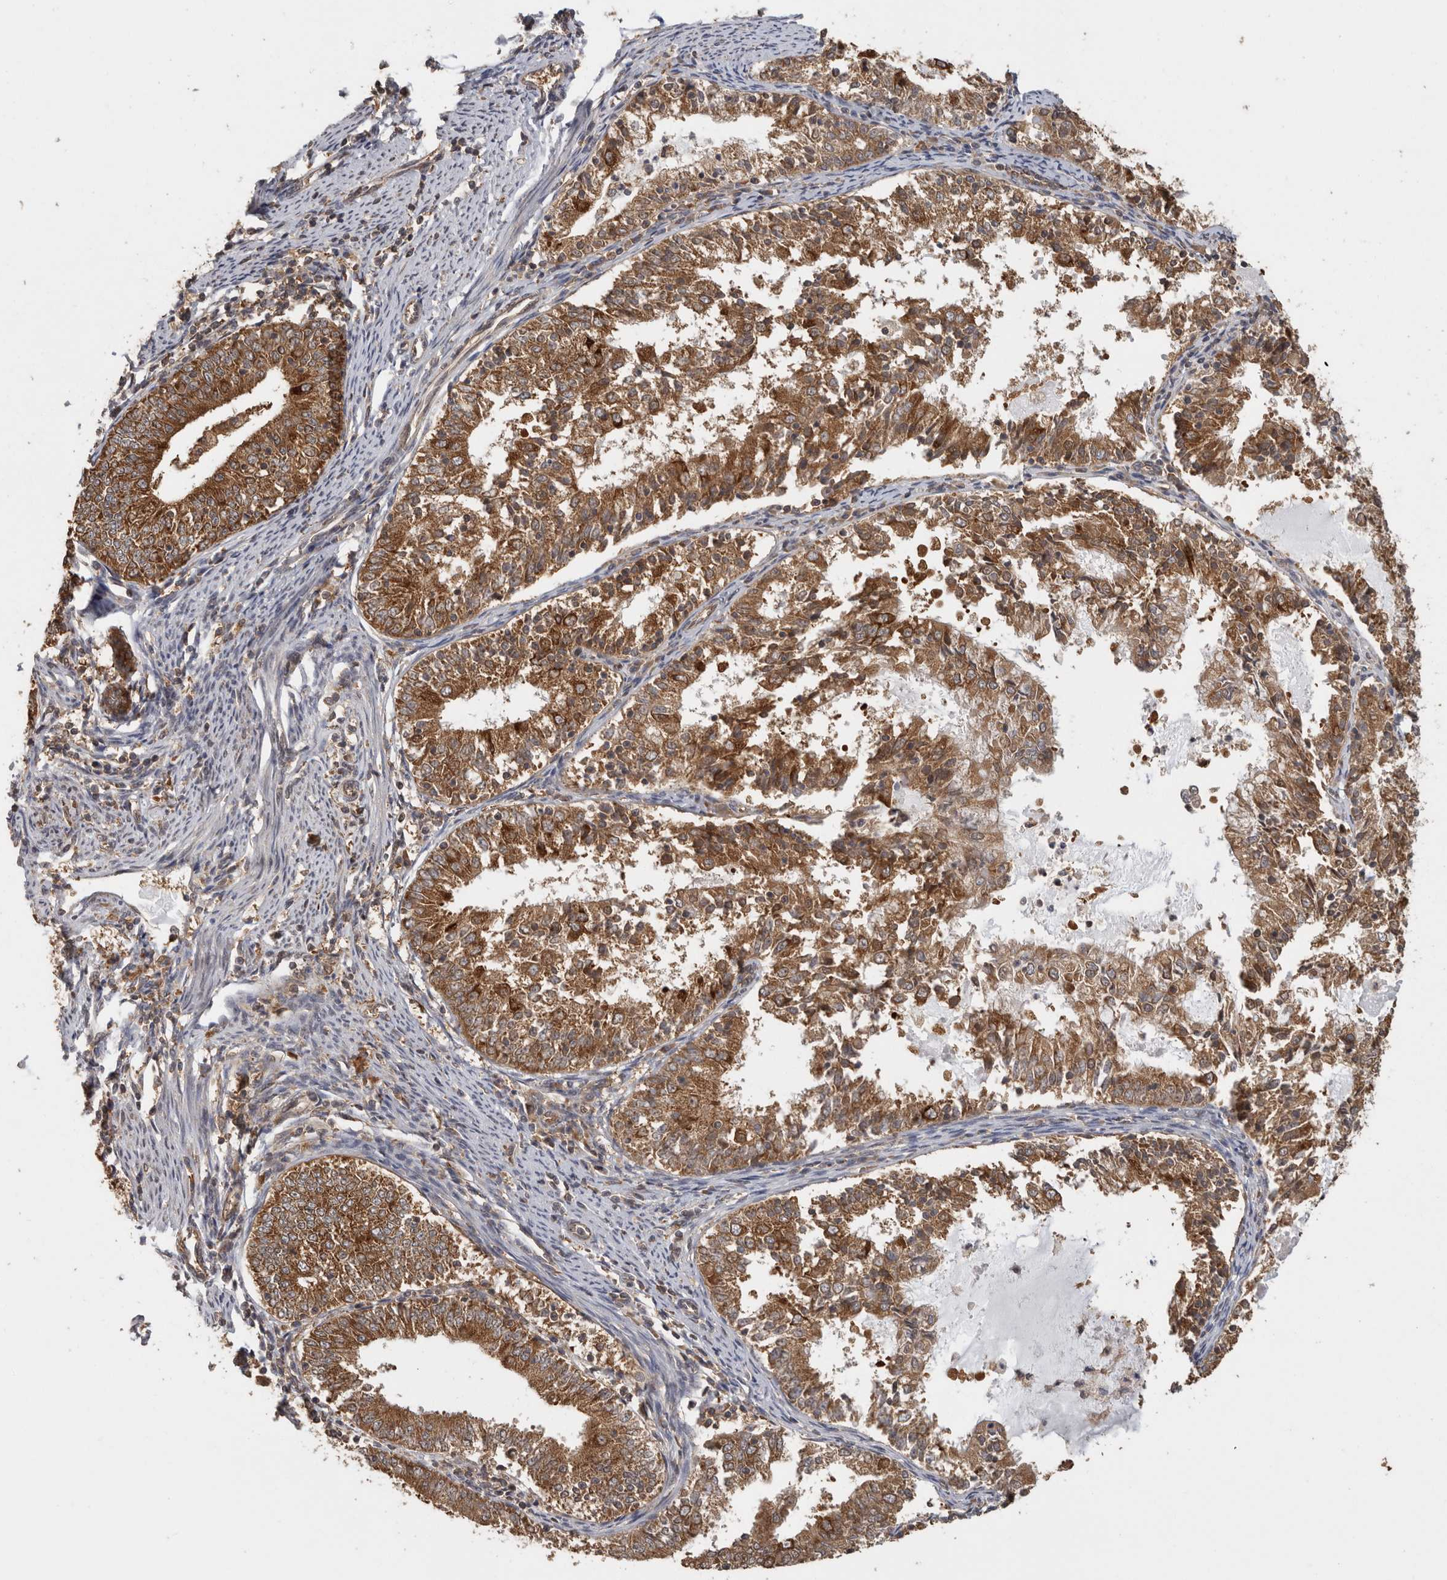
{"staining": {"intensity": "moderate", "quantity": ">75%", "location": "cytoplasmic/membranous"}, "tissue": "endometrial cancer", "cell_type": "Tumor cells", "image_type": "cancer", "snomed": [{"axis": "morphology", "description": "Adenocarcinoma, NOS"}, {"axis": "topography", "description": "Endometrium"}], "caption": "A high-resolution histopathology image shows immunohistochemistry (IHC) staining of endometrial cancer (adenocarcinoma), which exhibits moderate cytoplasmic/membranous expression in approximately >75% of tumor cells.", "gene": "CCT8", "patient": {"sex": "female", "age": 57}}